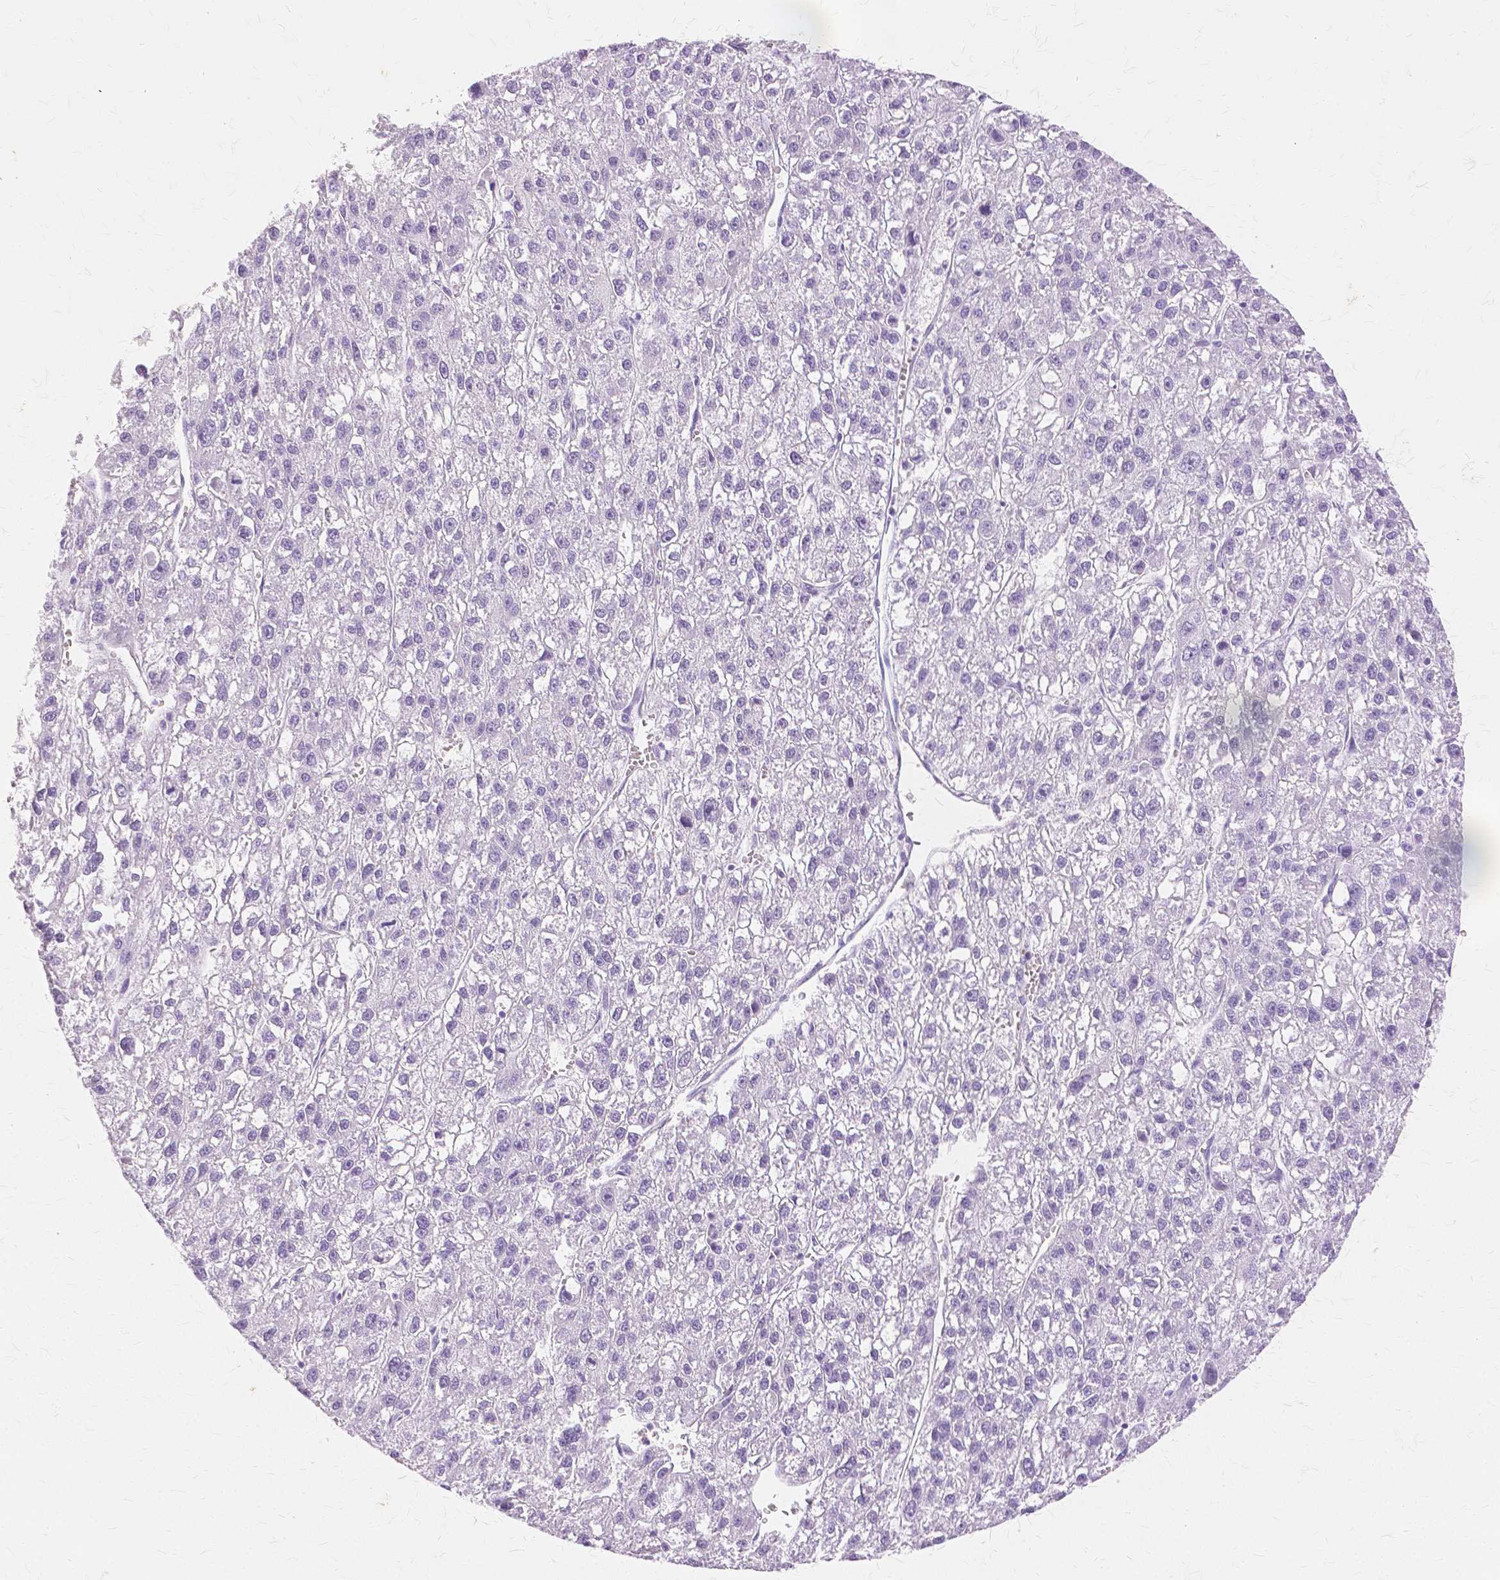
{"staining": {"intensity": "negative", "quantity": "none", "location": "none"}, "tissue": "liver cancer", "cell_type": "Tumor cells", "image_type": "cancer", "snomed": [{"axis": "morphology", "description": "Carcinoma, Hepatocellular, NOS"}, {"axis": "topography", "description": "Liver"}], "caption": "Protein analysis of liver hepatocellular carcinoma demonstrates no significant staining in tumor cells. The staining is performed using DAB (3,3'-diaminobenzidine) brown chromogen with nuclei counter-stained in using hematoxylin.", "gene": "TGM1", "patient": {"sex": "female", "age": 70}}